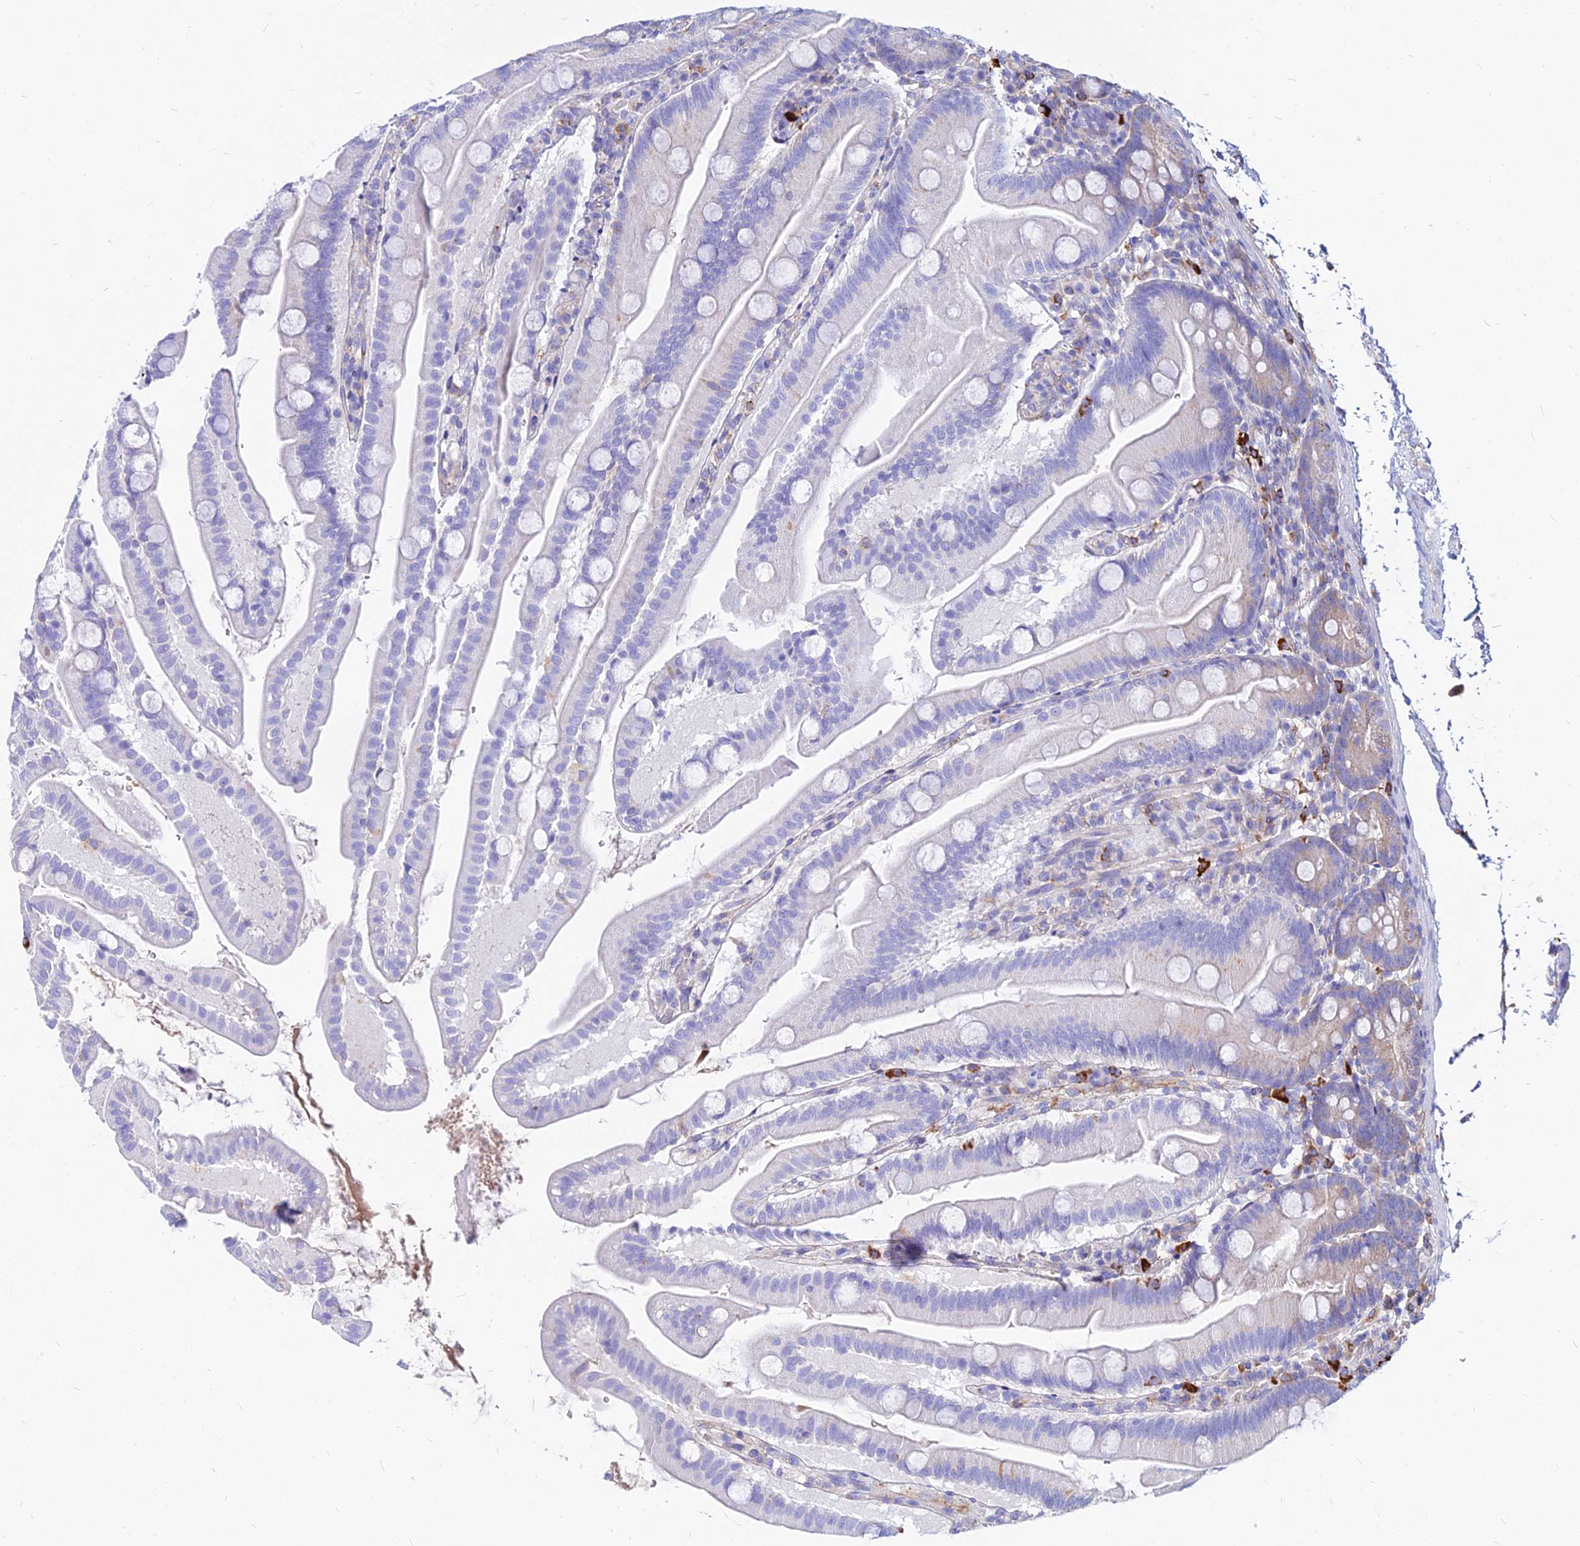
{"staining": {"intensity": "weak", "quantity": "<25%", "location": "cytoplasmic/membranous"}, "tissue": "small intestine", "cell_type": "Glandular cells", "image_type": "normal", "snomed": [{"axis": "morphology", "description": "Normal tissue, NOS"}, {"axis": "topography", "description": "Small intestine"}], "caption": "IHC image of unremarkable small intestine: human small intestine stained with DAB (3,3'-diaminobenzidine) shows no significant protein expression in glandular cells. (Stains: DAB (3,3'-diaminobenzidine) IHC with hematoxylin counter stain, Microscopy: brightfield microscopy at high magnification).", "gene": "AGTRAP", "patient": {"sex": "female", "age": 68}}